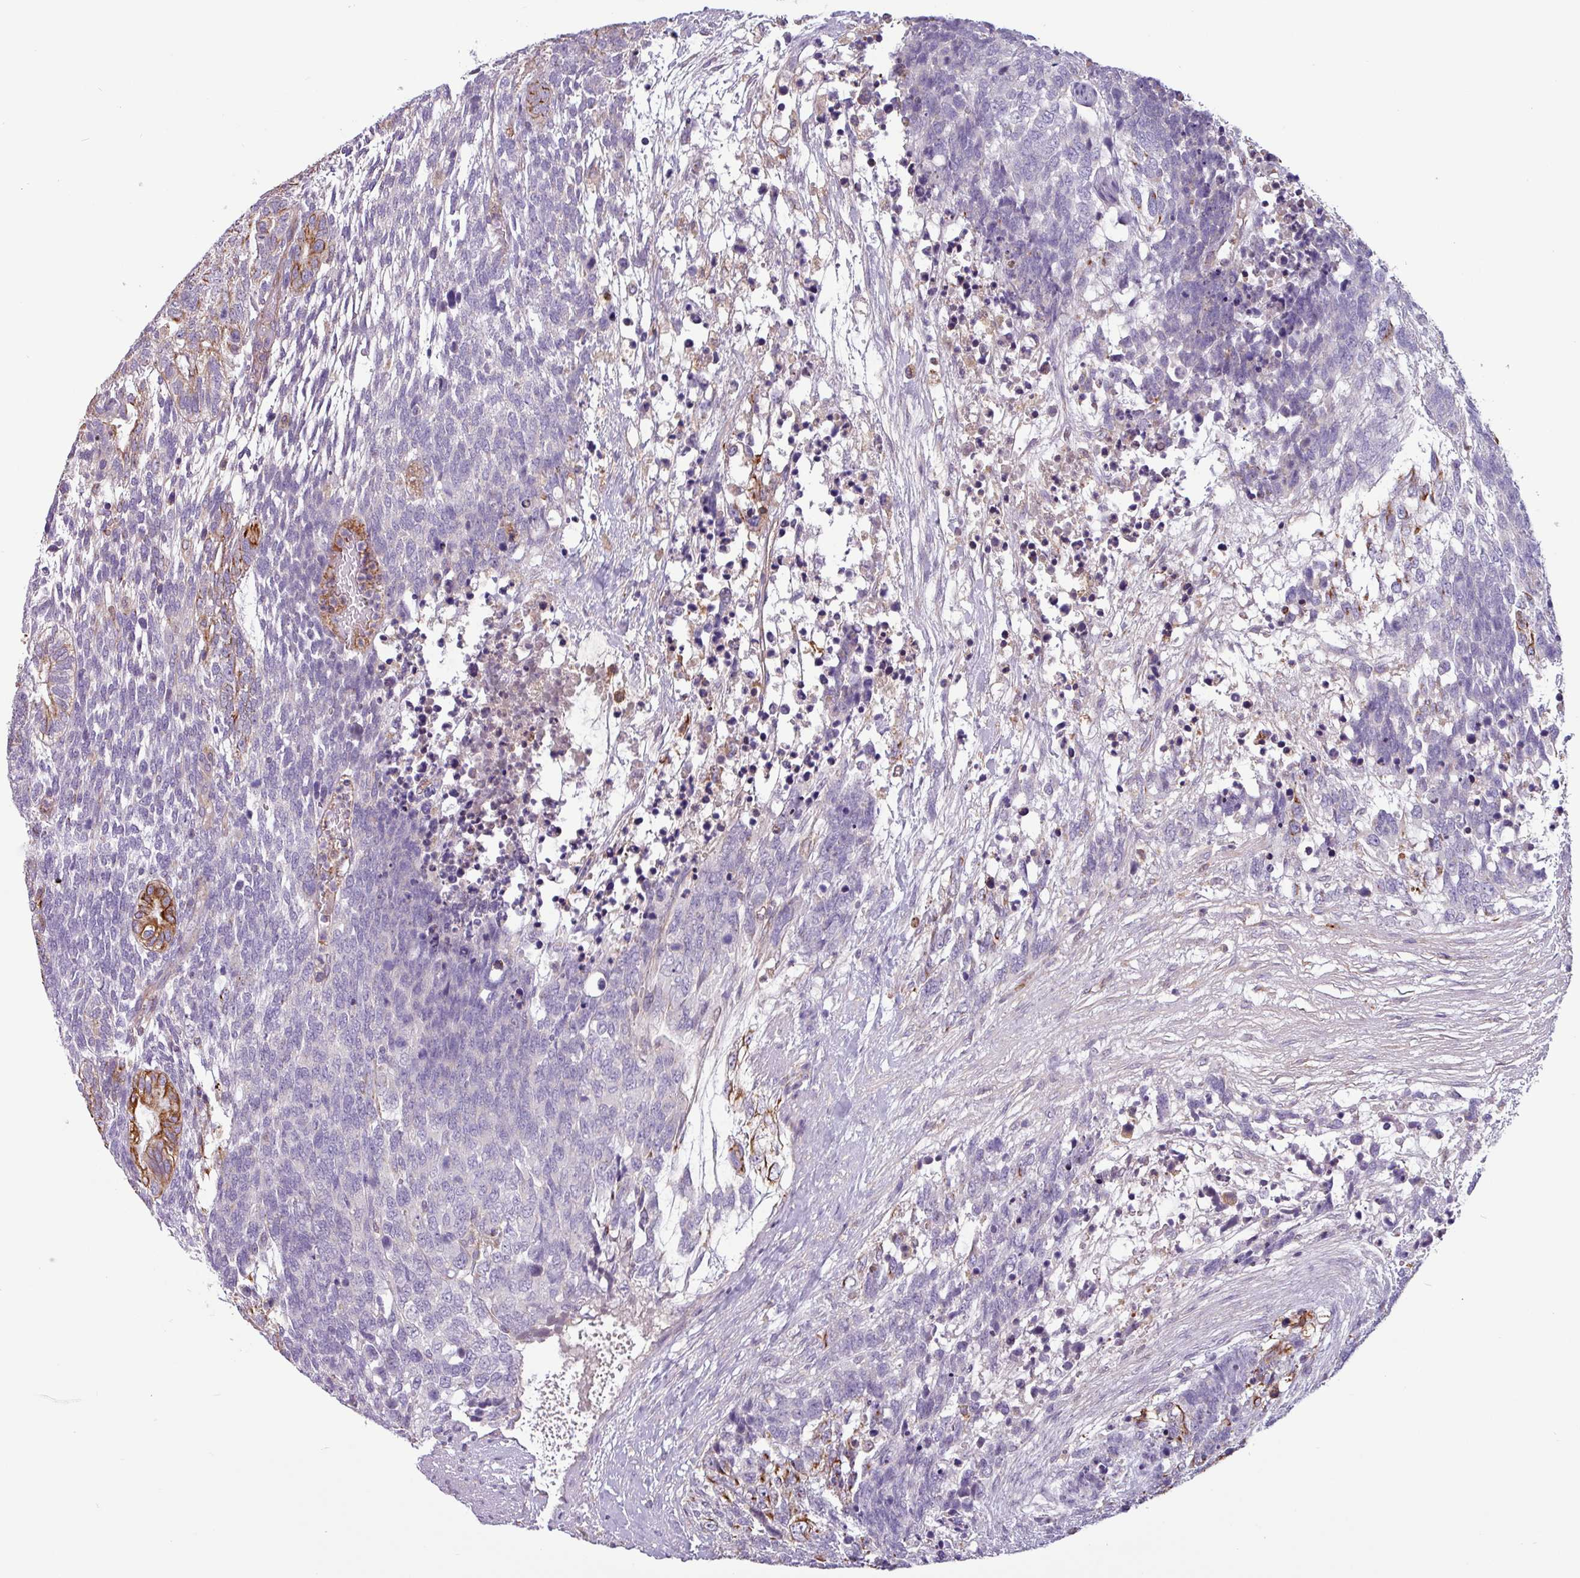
{"staining": {"intensity": "negative", "quantity": "none", "location": "none"}, "tissue": "testis cancer", "cell_type": "Tumor cells", "image_type": "cancer", "snomed": [{"axis": "morphology", "description": "Carcinoma, Embryonal, NOS"}, {"axis": "topography", "description": "Testis"}], "caption": "There is no significant staining in tumor cells of testis cancer (embryonal carcinoma).", "gene": "CAMK1", "patient": {"sex": "male", "age": 23}}